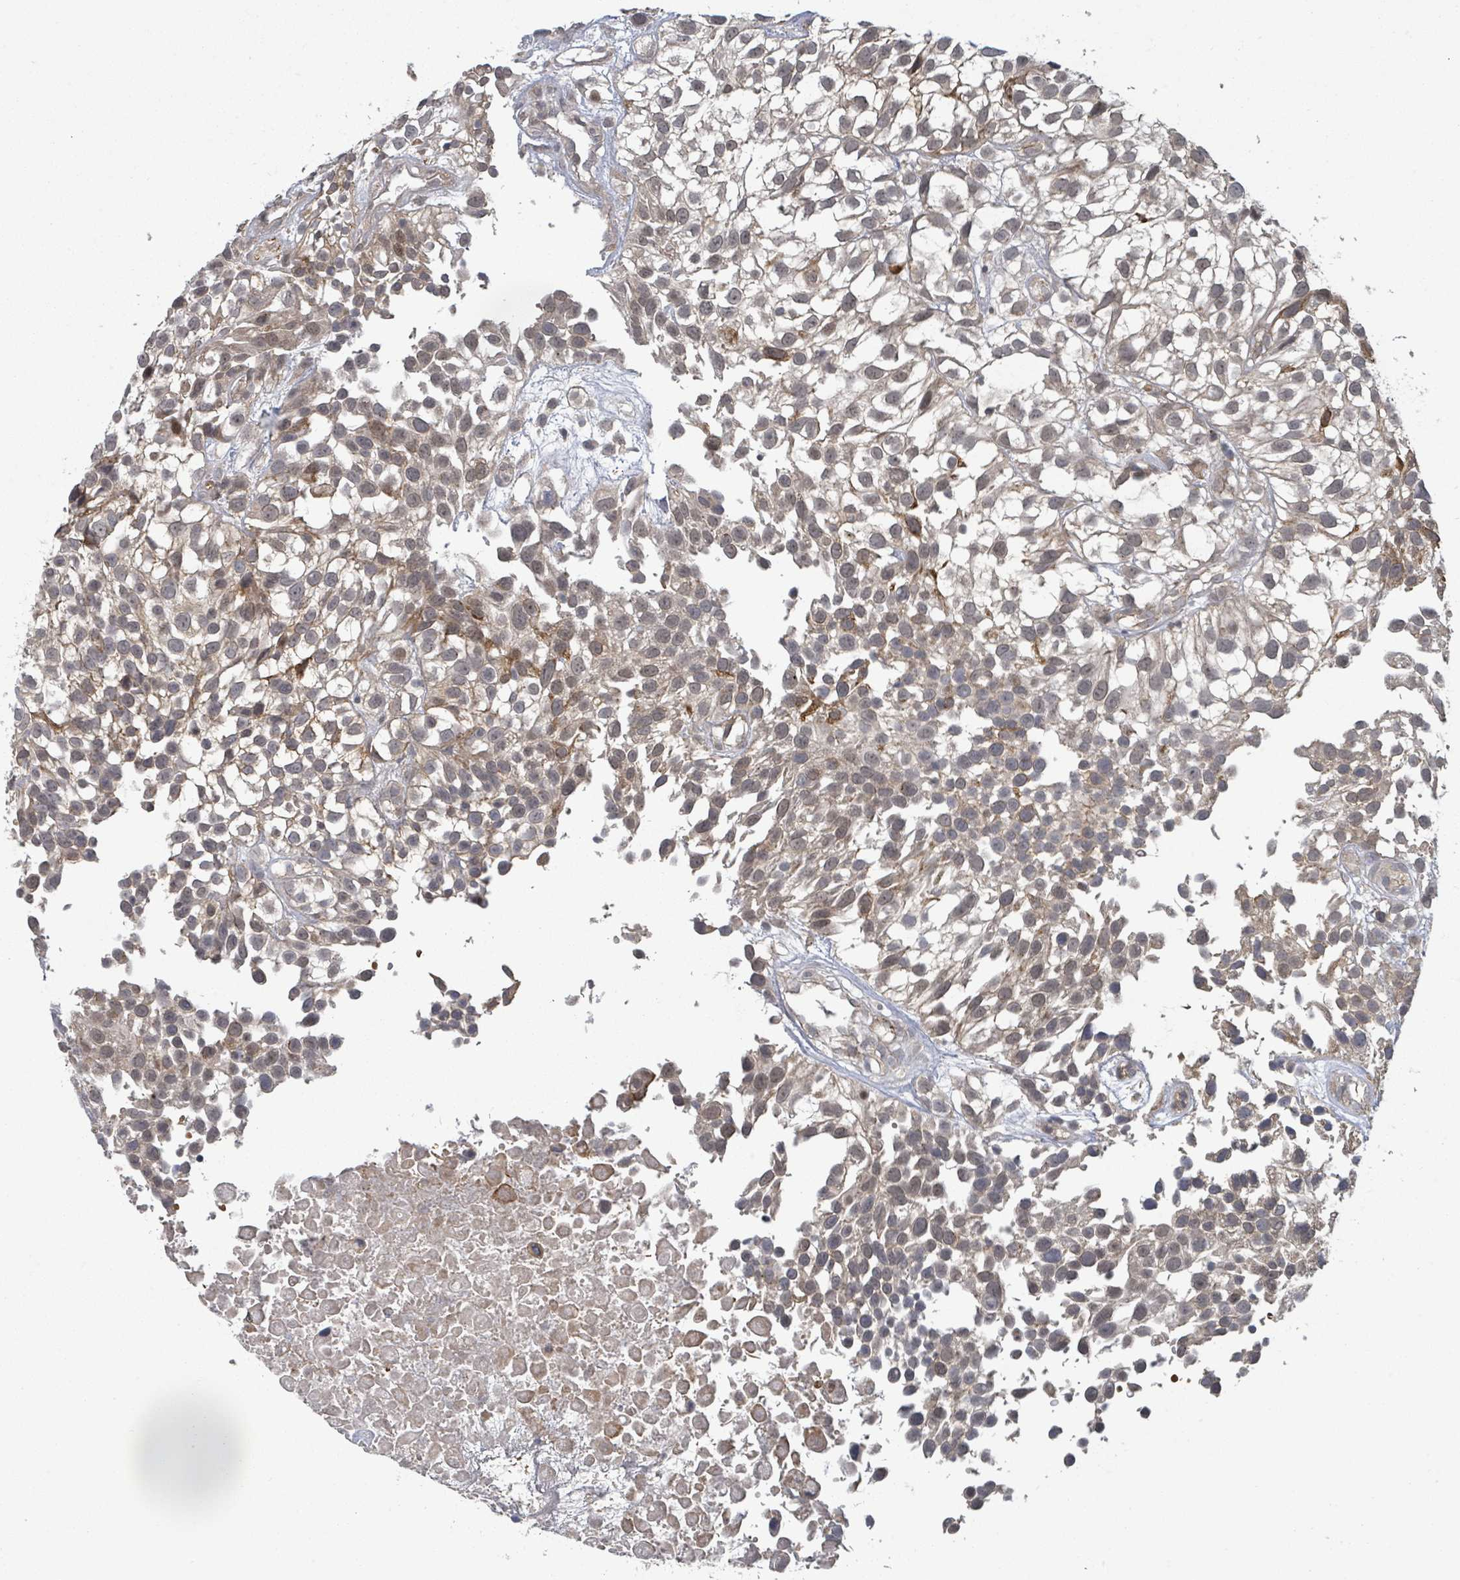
{"staining": {"intensity": "moderate", "quantity": "25%-75%", "location": "cytoplasmic/membranous,nuclear"}, "tissue": "urothelial cancer", "cell_type": "Tumor cells", "image_type": "cancer", "snomed": [{"axis": "morphology", "description": "Urothelial carcinoma, High grade"}, {"axis": "topography", "description": "Urinary bladder"}], "caption": "Urothelial cancer stained with immunohistochemistry displays moderate cytoplasmic/membranous and nuclear expression in approximately 25%-75% of tumor cells.", "gene": "SHROOM2", "patient": {"sex": "male", "age": 56}}